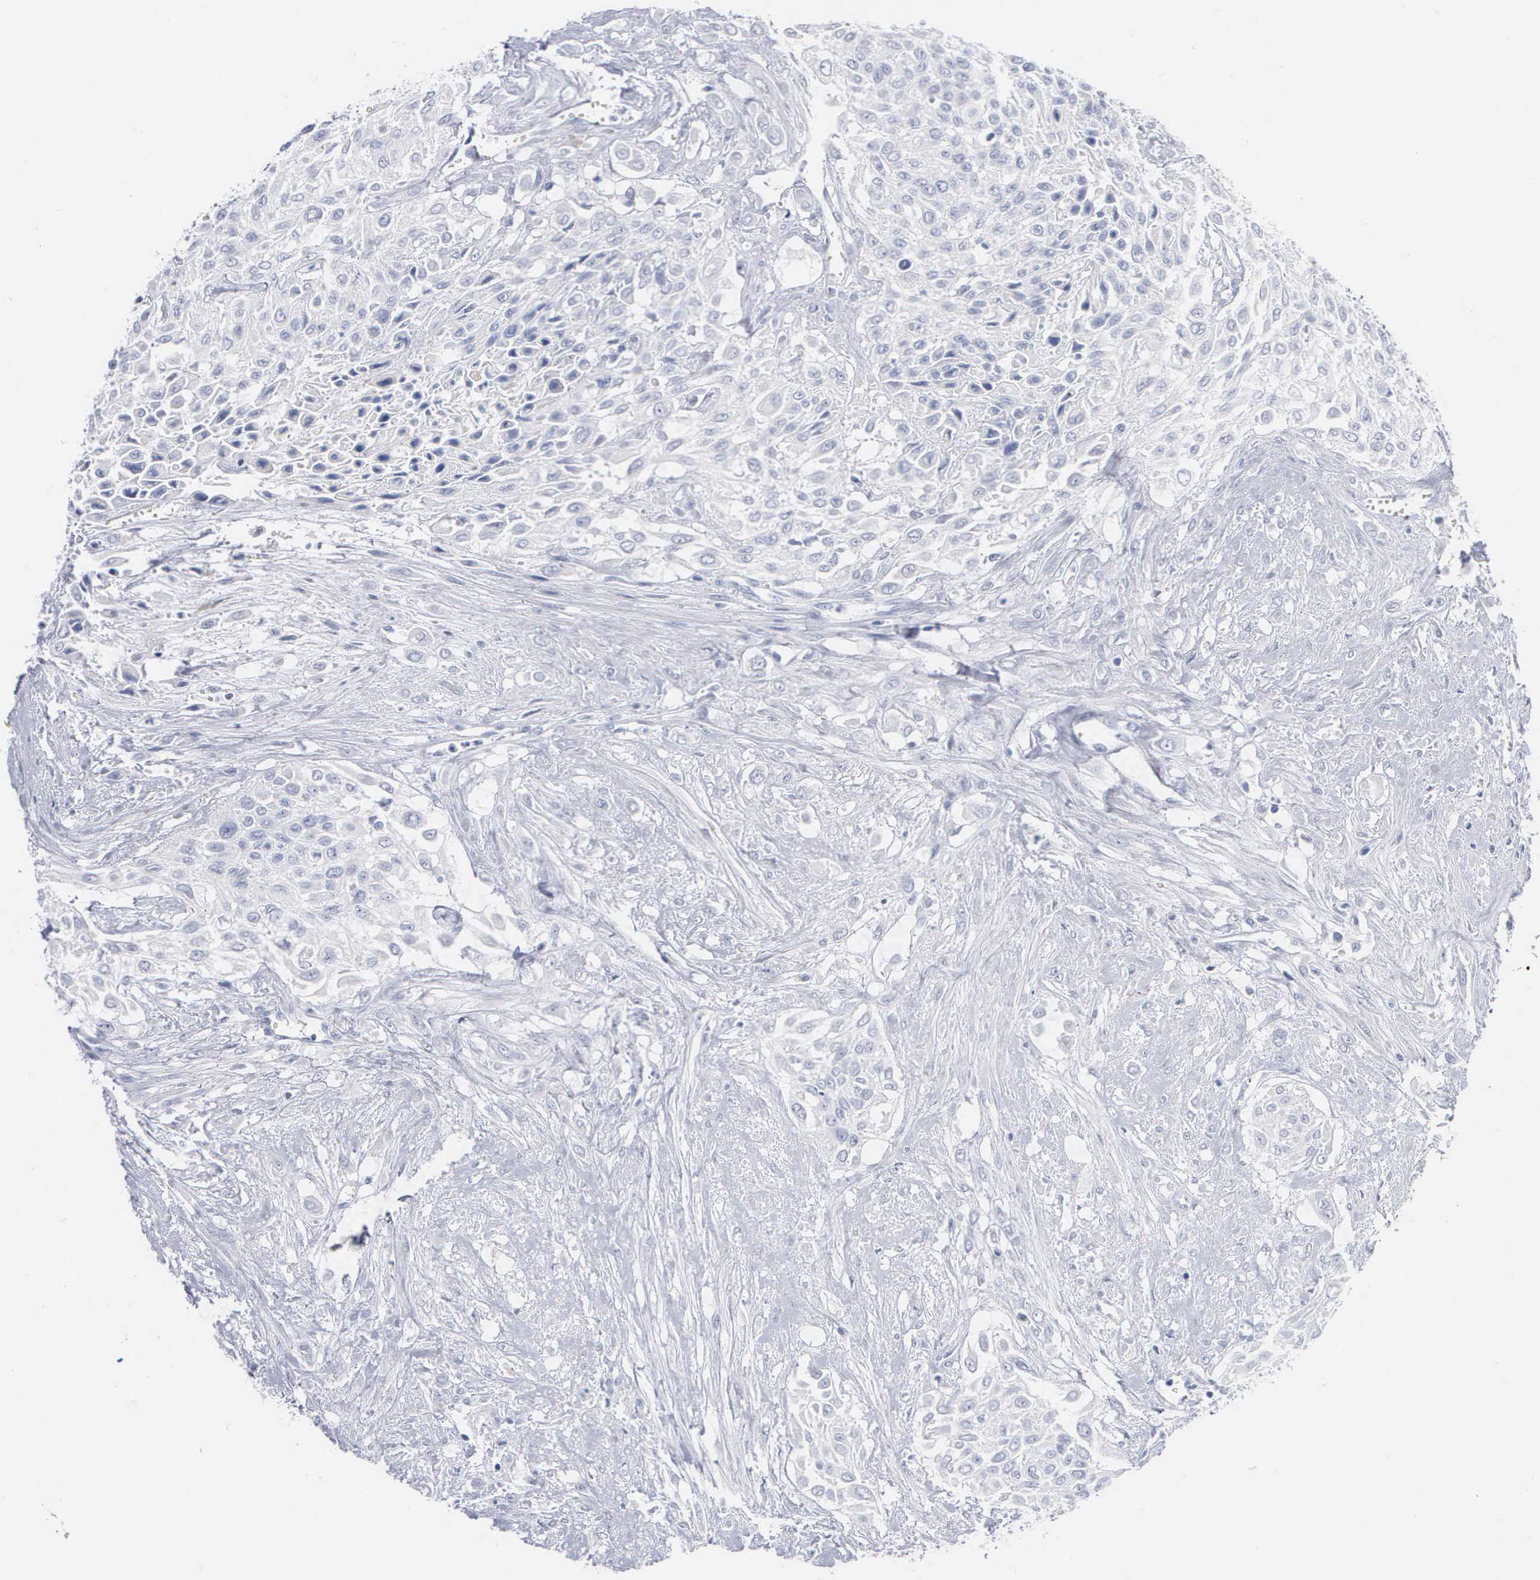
{"staining": {"intensity": "negative", "quantity": "none", "location": "none"}, "tissue": "urothelial cancer", "cell_type": "Tumor cells", "image_type": "cancer", "snomed": [{"axis": "morphology", "description": "Urothelial carcinoma, High grade"}, {"axis": "topography", "description": "Urinary bladder"}], "caption": "High magnification brightfield microscopy of urothelial carcinoma (high-grade) stained with DAB (brown) and counterstained with hematoxylin (blue): tumor cells show no significant staining.", "gene": "ASPHD2", "patient": {"sex": "male", "age": 57}}